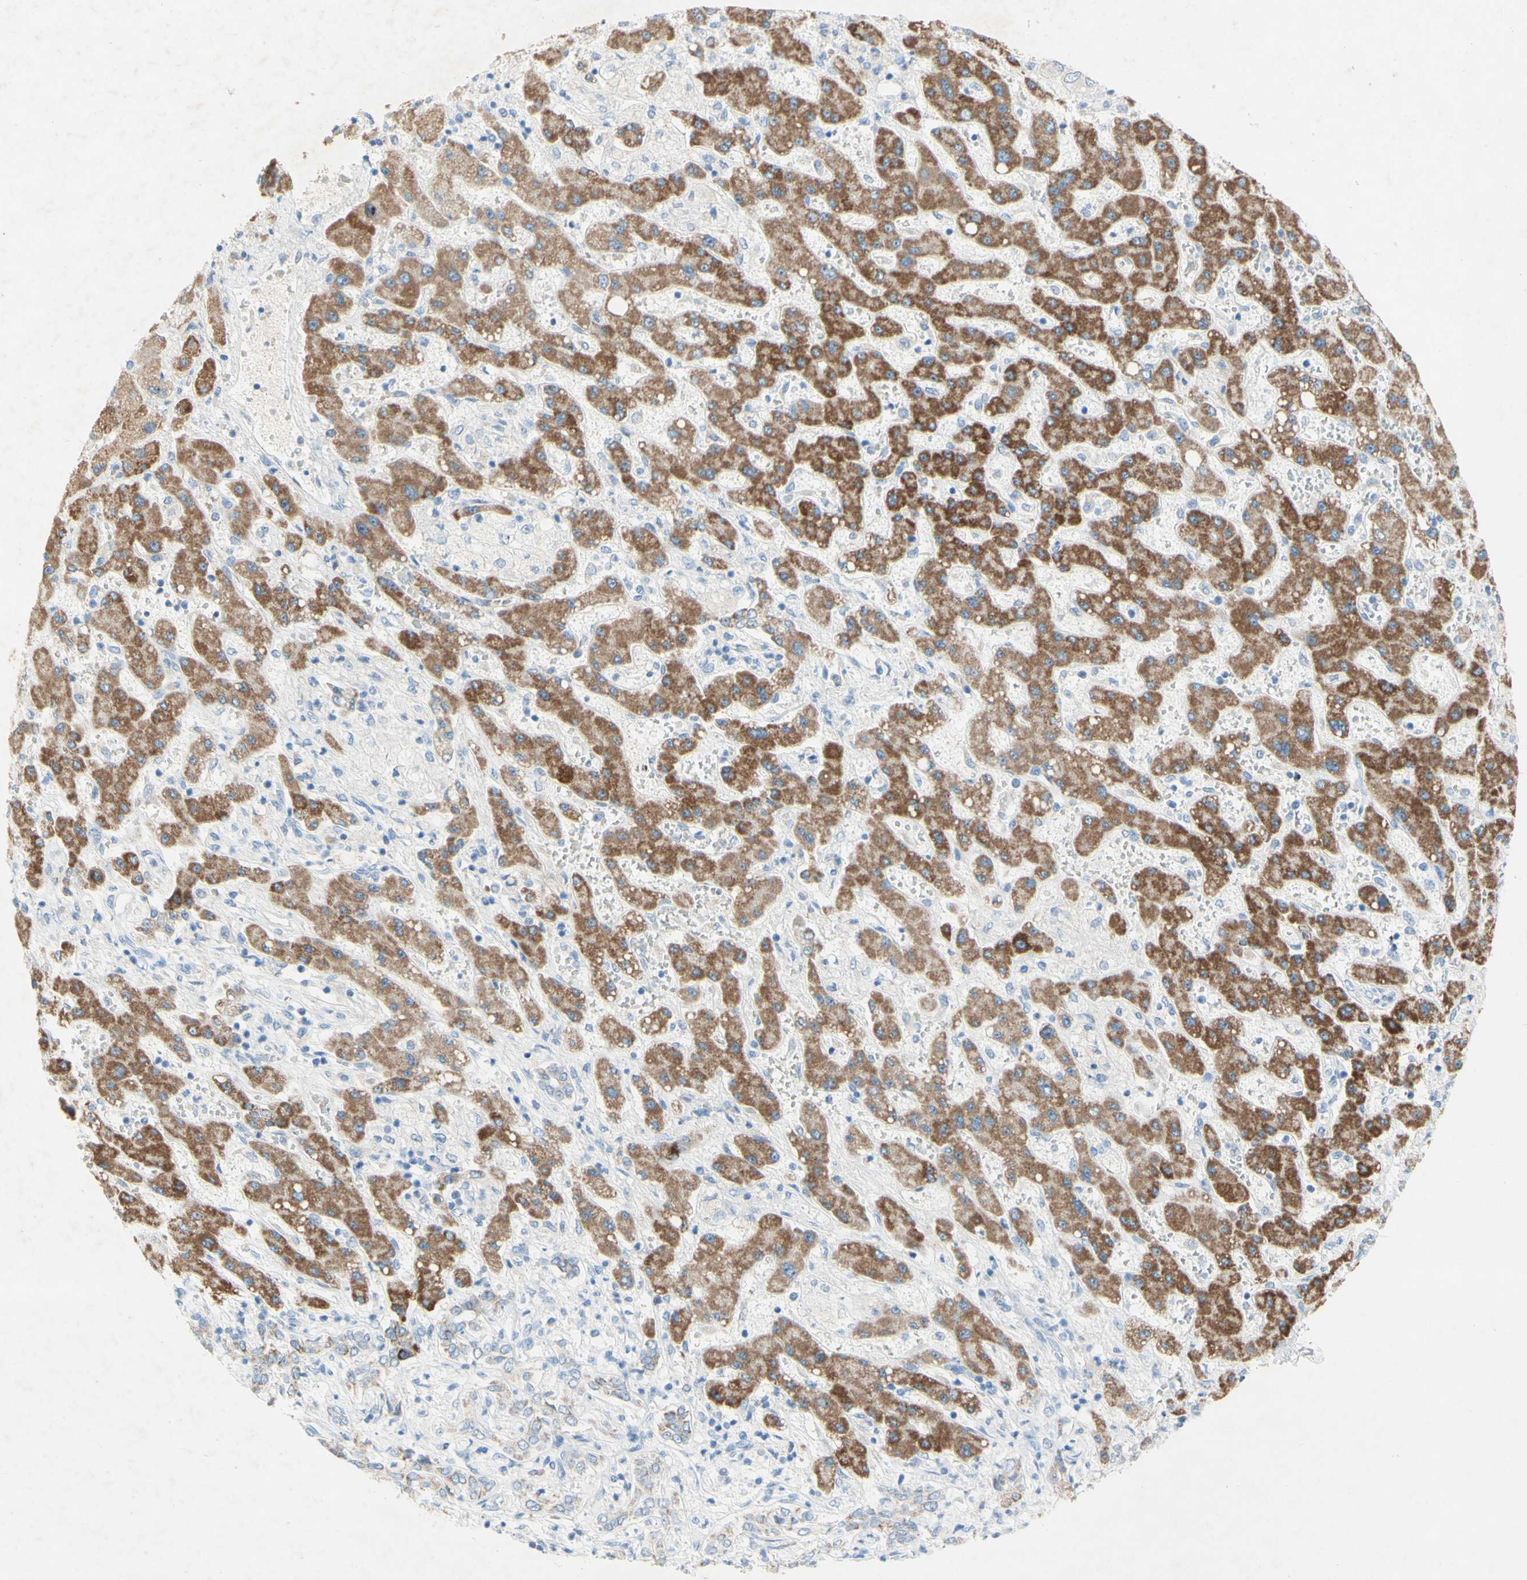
{"staining": {"intensity": "negative", "quantity": "none", "location": "none"}, "tissue": "liver cancer", "cell_type": "Tumor cells", "image_type": "cancer", "snomed": [{"axis": "morphology", "description": "Cholangiocarcinoma"}, {"axis": "topography", "description": "Liver"}], "caption": "This is an immunohistochemistry image of liver cholangiocarcinoma. There is no staining in tumor cells.", "gene": "ACADL", "patient": {"sex": "male", "age": 50}}